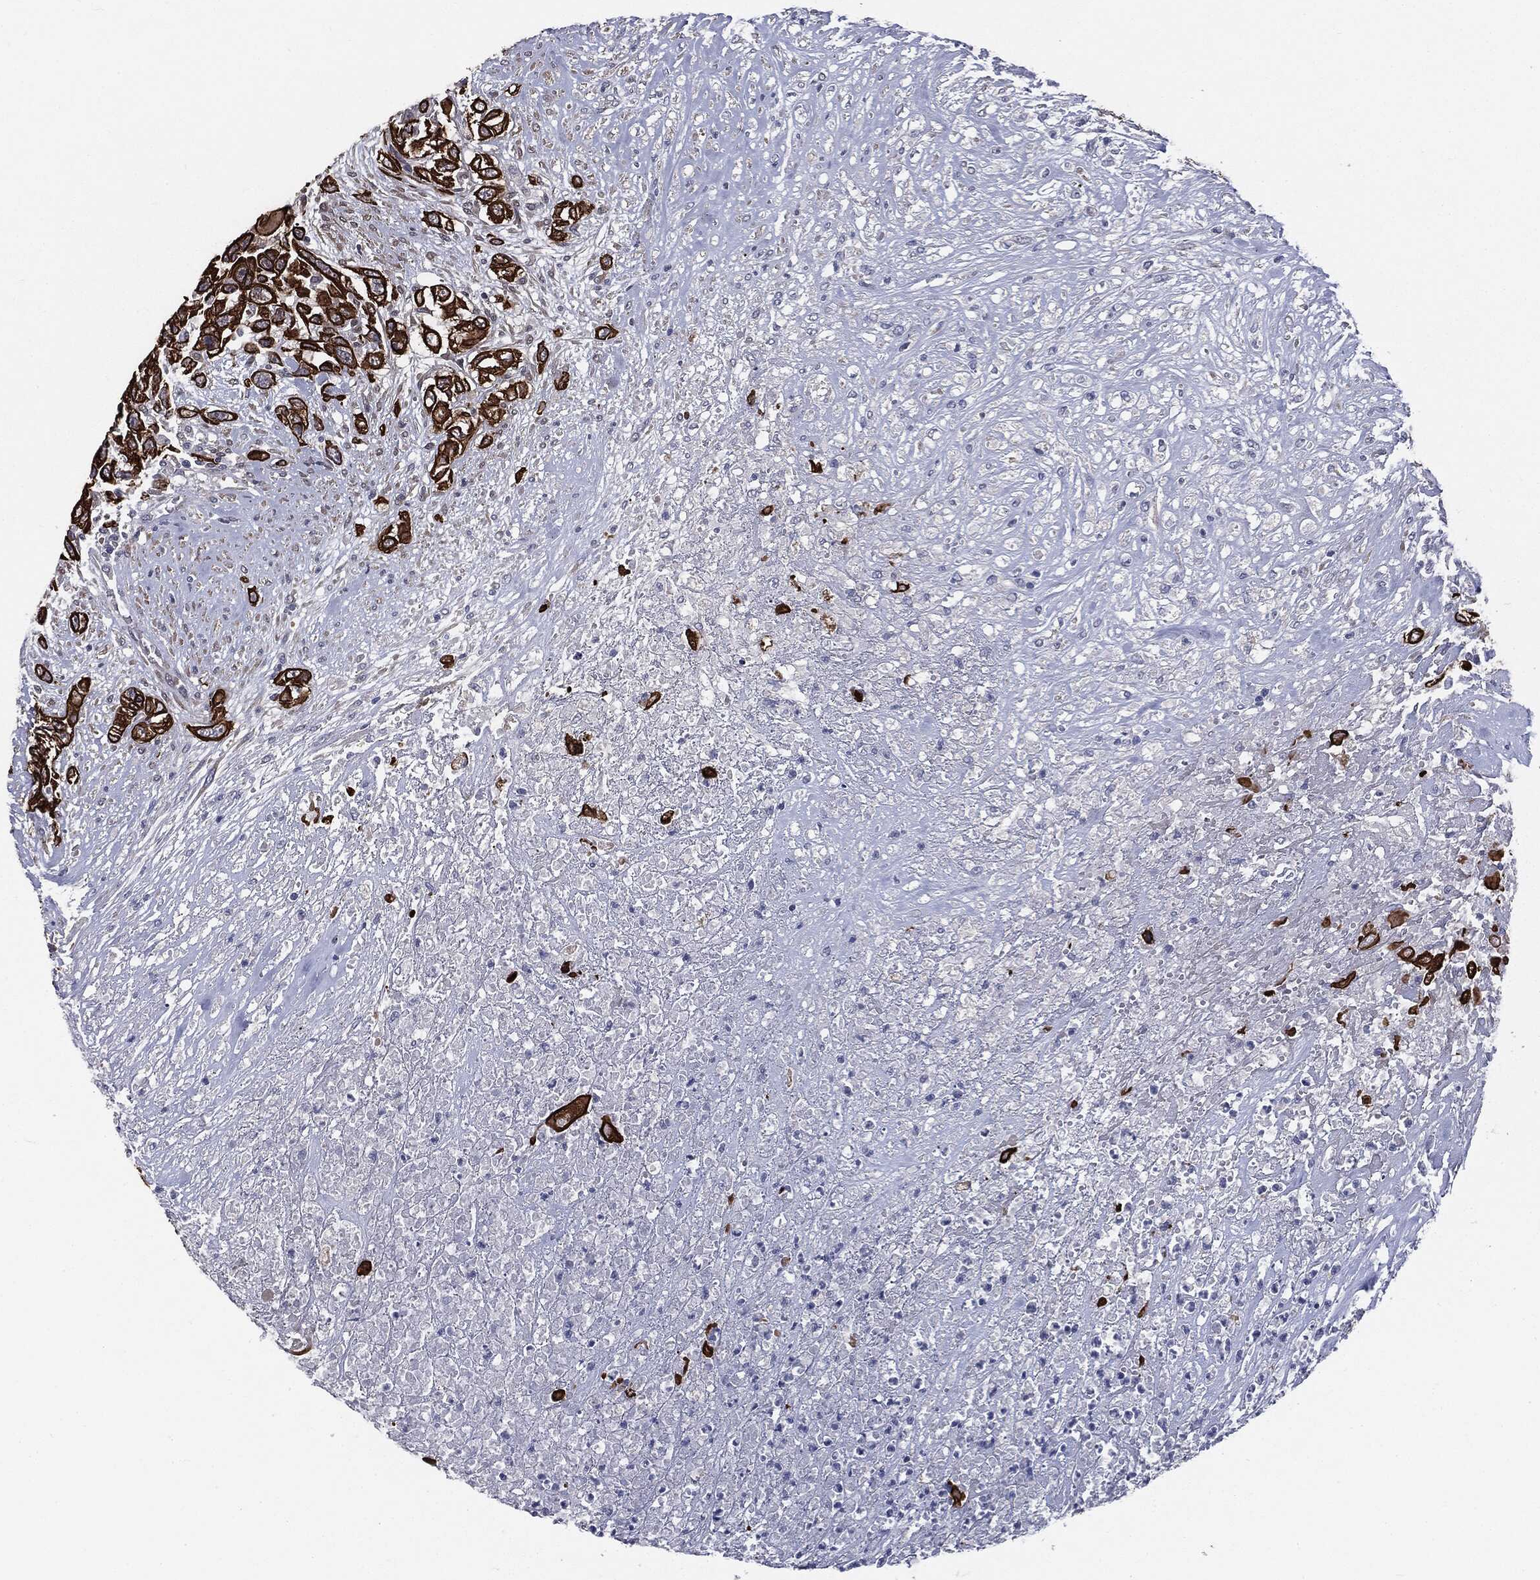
{"staining": {"intensity": "strong", "quantity": ">75%", "location": "cytoplasmic/membranous"}, "tissue": "urothelial cancer", "cell_type": "Tumor cells", "image_type": "cancer", "snomed": [{"axis": "morphology", "description": "Urothelial carcinoma, High grade"}, {"axis": "topography", "description": "Urinary bladder"}], "caption": "There is high levels of strong cytoplasmic/membranous expression in tumor cells of urothelial cancer, as demonstrated by immunohistochemical staining (brown color).", "gene": "KRT5", "patient": {"sex": "female", "age": 56}}